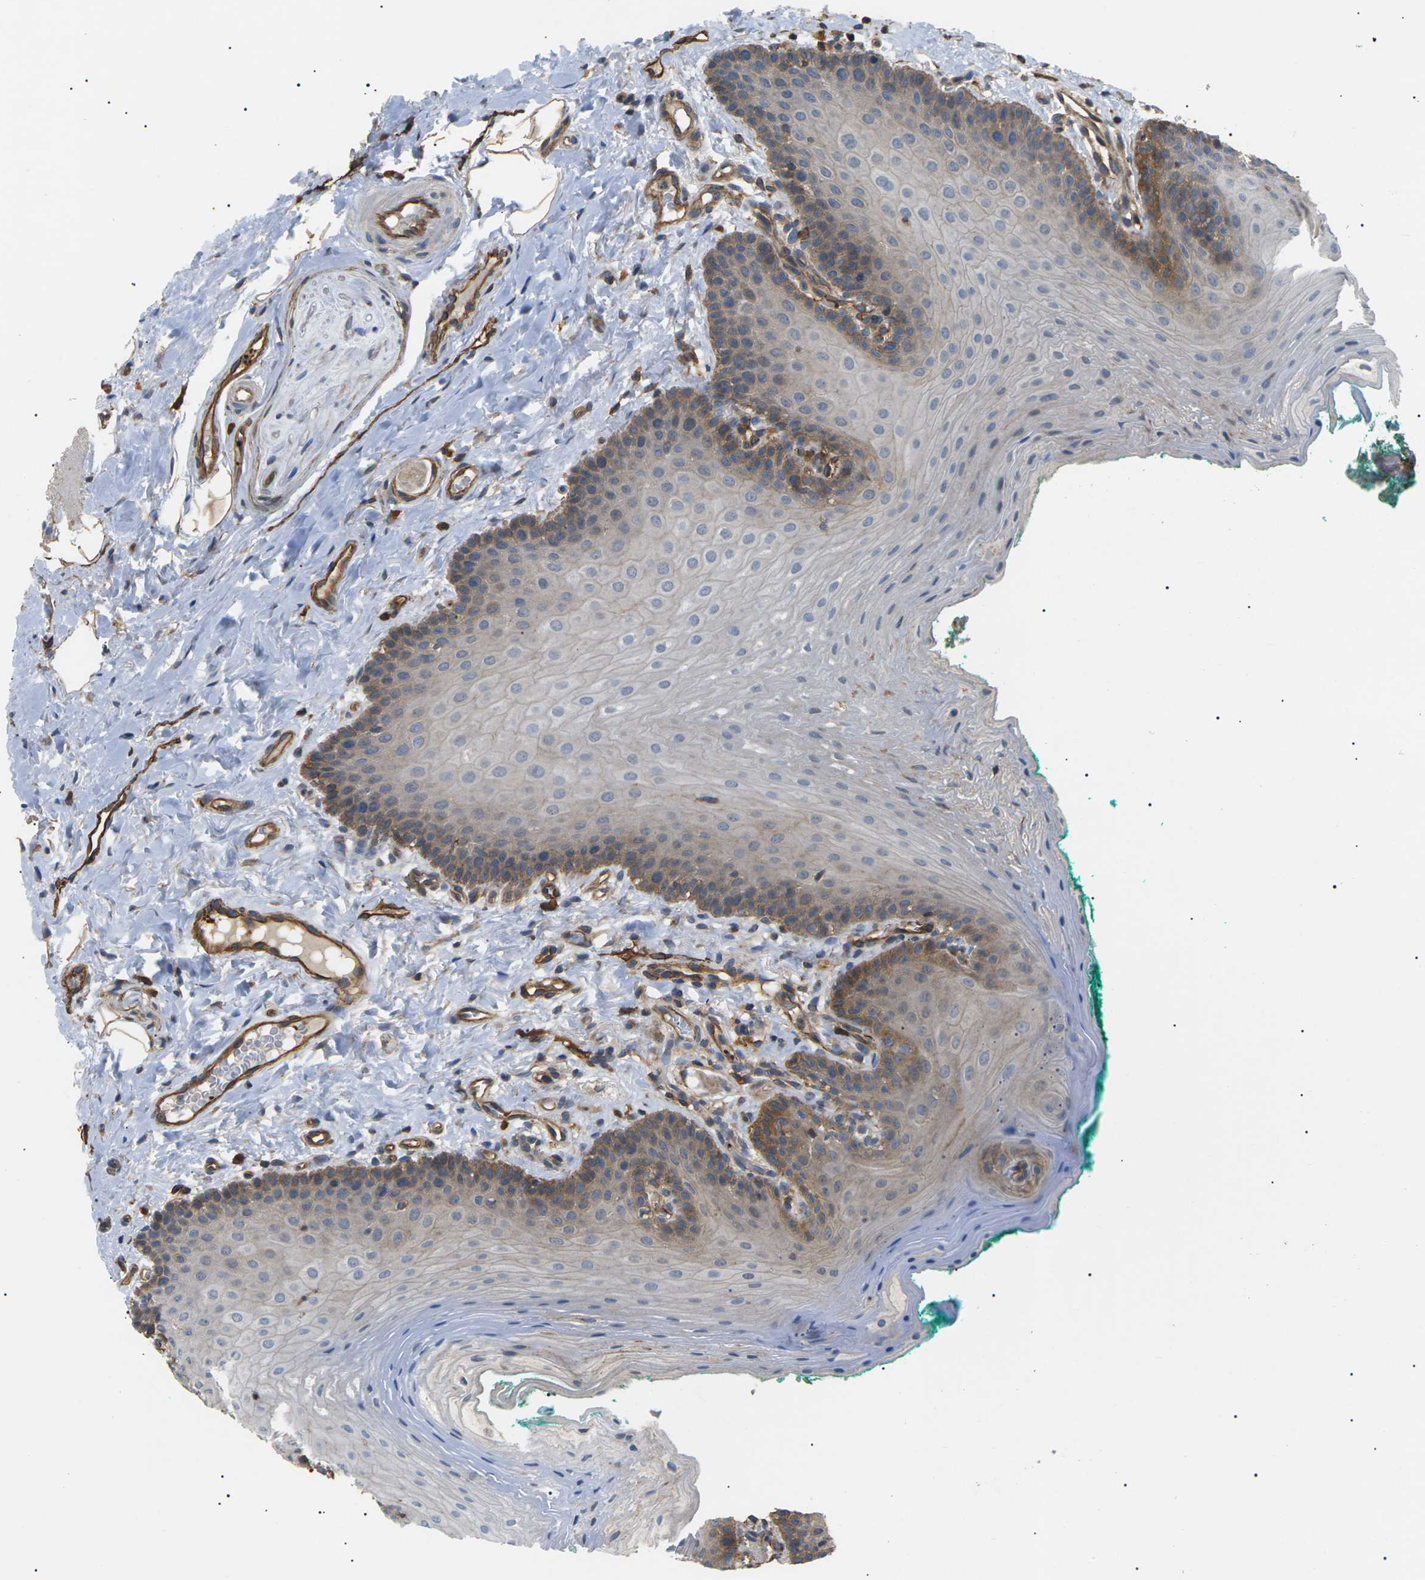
{"staining": {"intensity": "moderate", "quantity": "<25%", "location": "cytoplasmic/membranous"}, "tissue": "oral mucosa", "cell_type": "Squamous epithelial cells", "image_type": "normal", "snomed": [{"axis": "morphology", "description": "Normal tissue, NOS"}, {"axis": "topography", "description": "Oral tissue"}], "caption": "A low amount of moderate cytoplasmic/membranous staining is seen in approximately <25% of squamous epithelial cells in benign oral mucosa.", "gene": "TMTC4", "patient": {"sex": "male", "age": 58}}